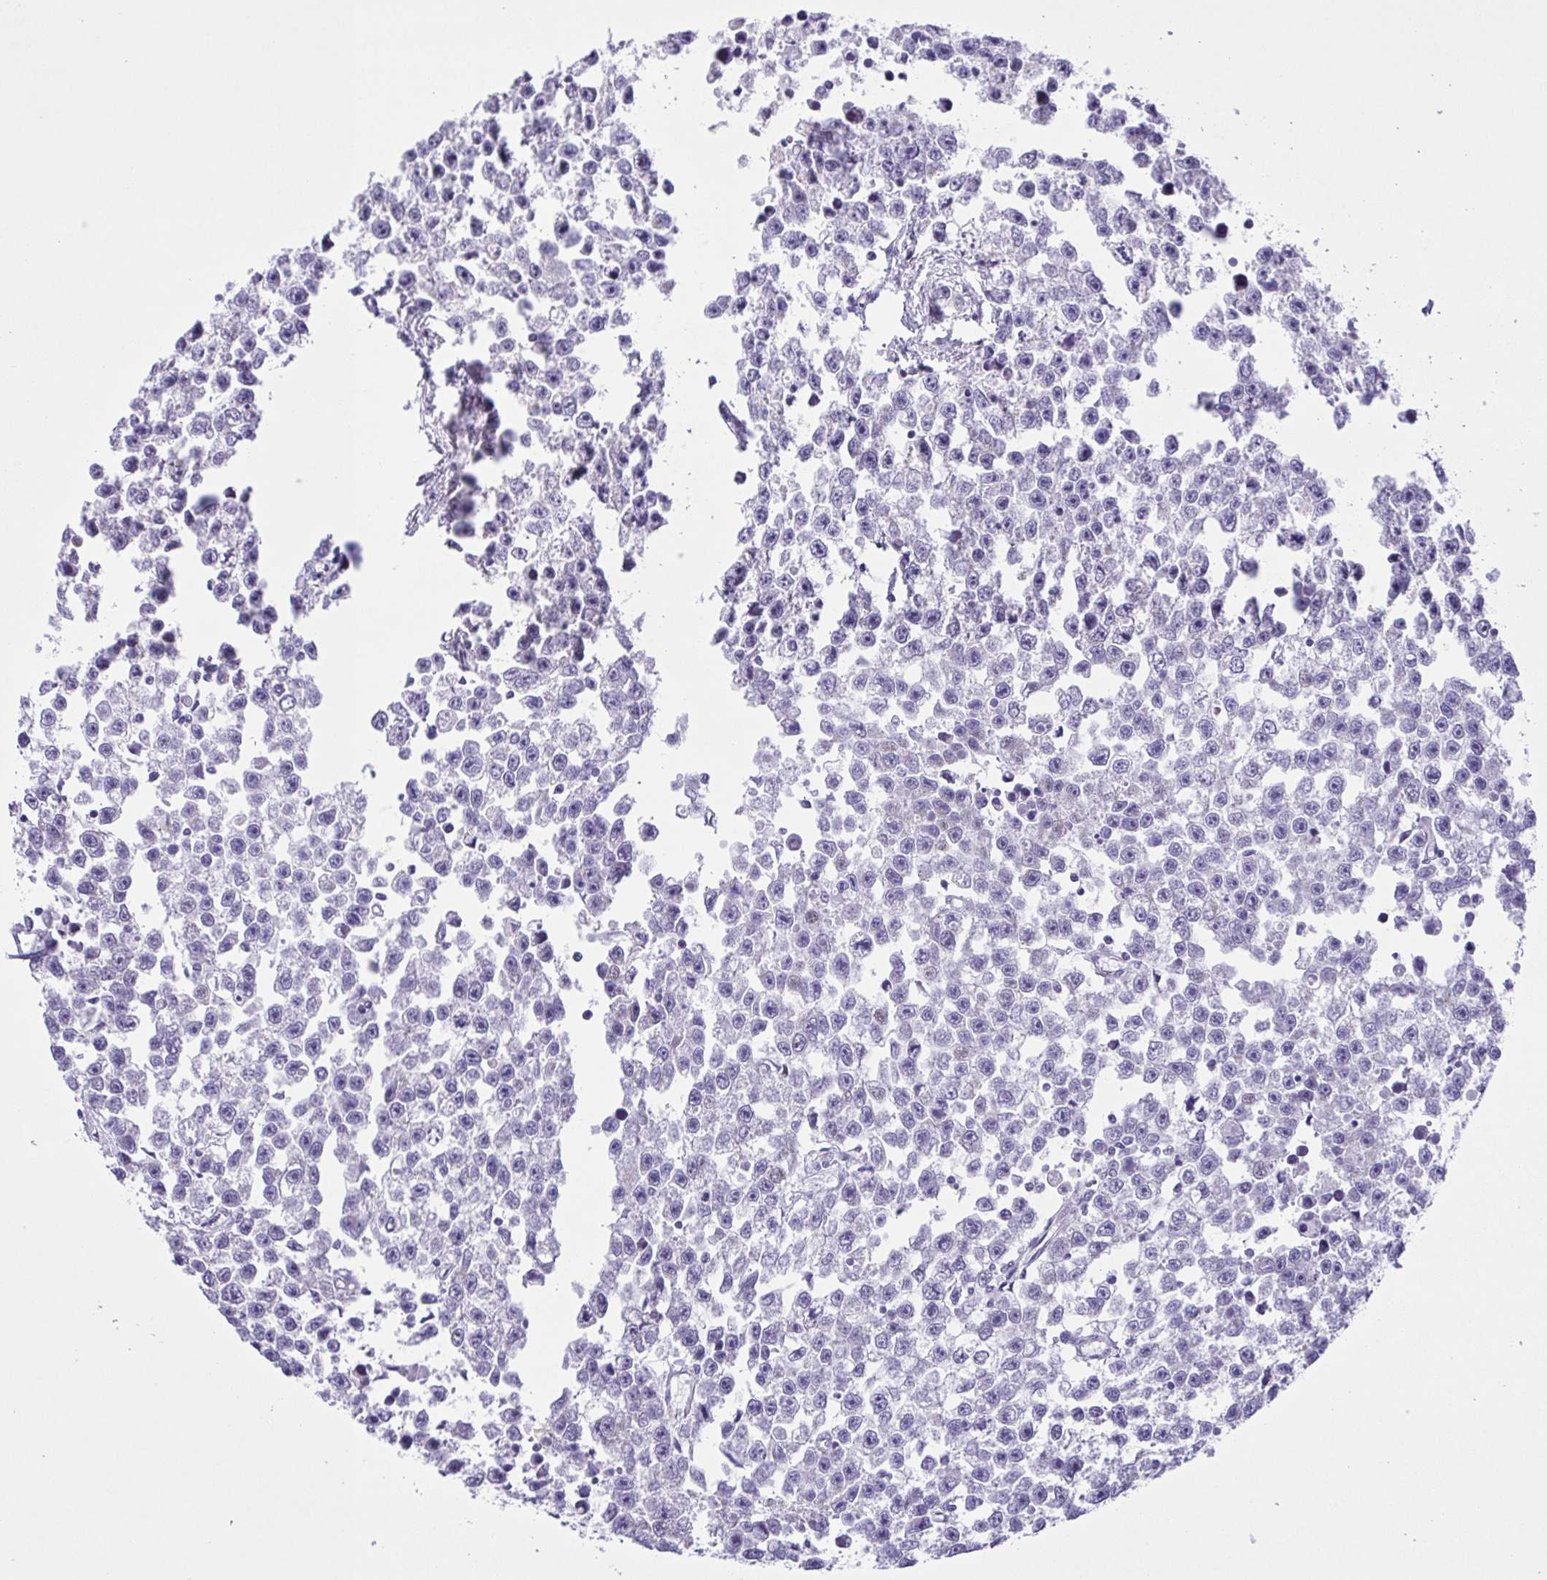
{"staining": {"intensity": "negative", "quantity": "none", "location": "none"}, "tissue": "testis cancer", "cell_type": "Tumor cells", "image_type": "cancer", "snomed": [{"axis": "morphology", "description": "Seminoma, NOS"}, {"axis": "topography", "description": "Testis"}], "caption": "High magnification brightfield microscopy of testis cancer (seminoma) stained with DAB (brown) and counterstained with hematoxylin (blue): tumor cells show no significant expression.", "gene": "TGM3", "patient": {"sex": "male", "age": 26}}